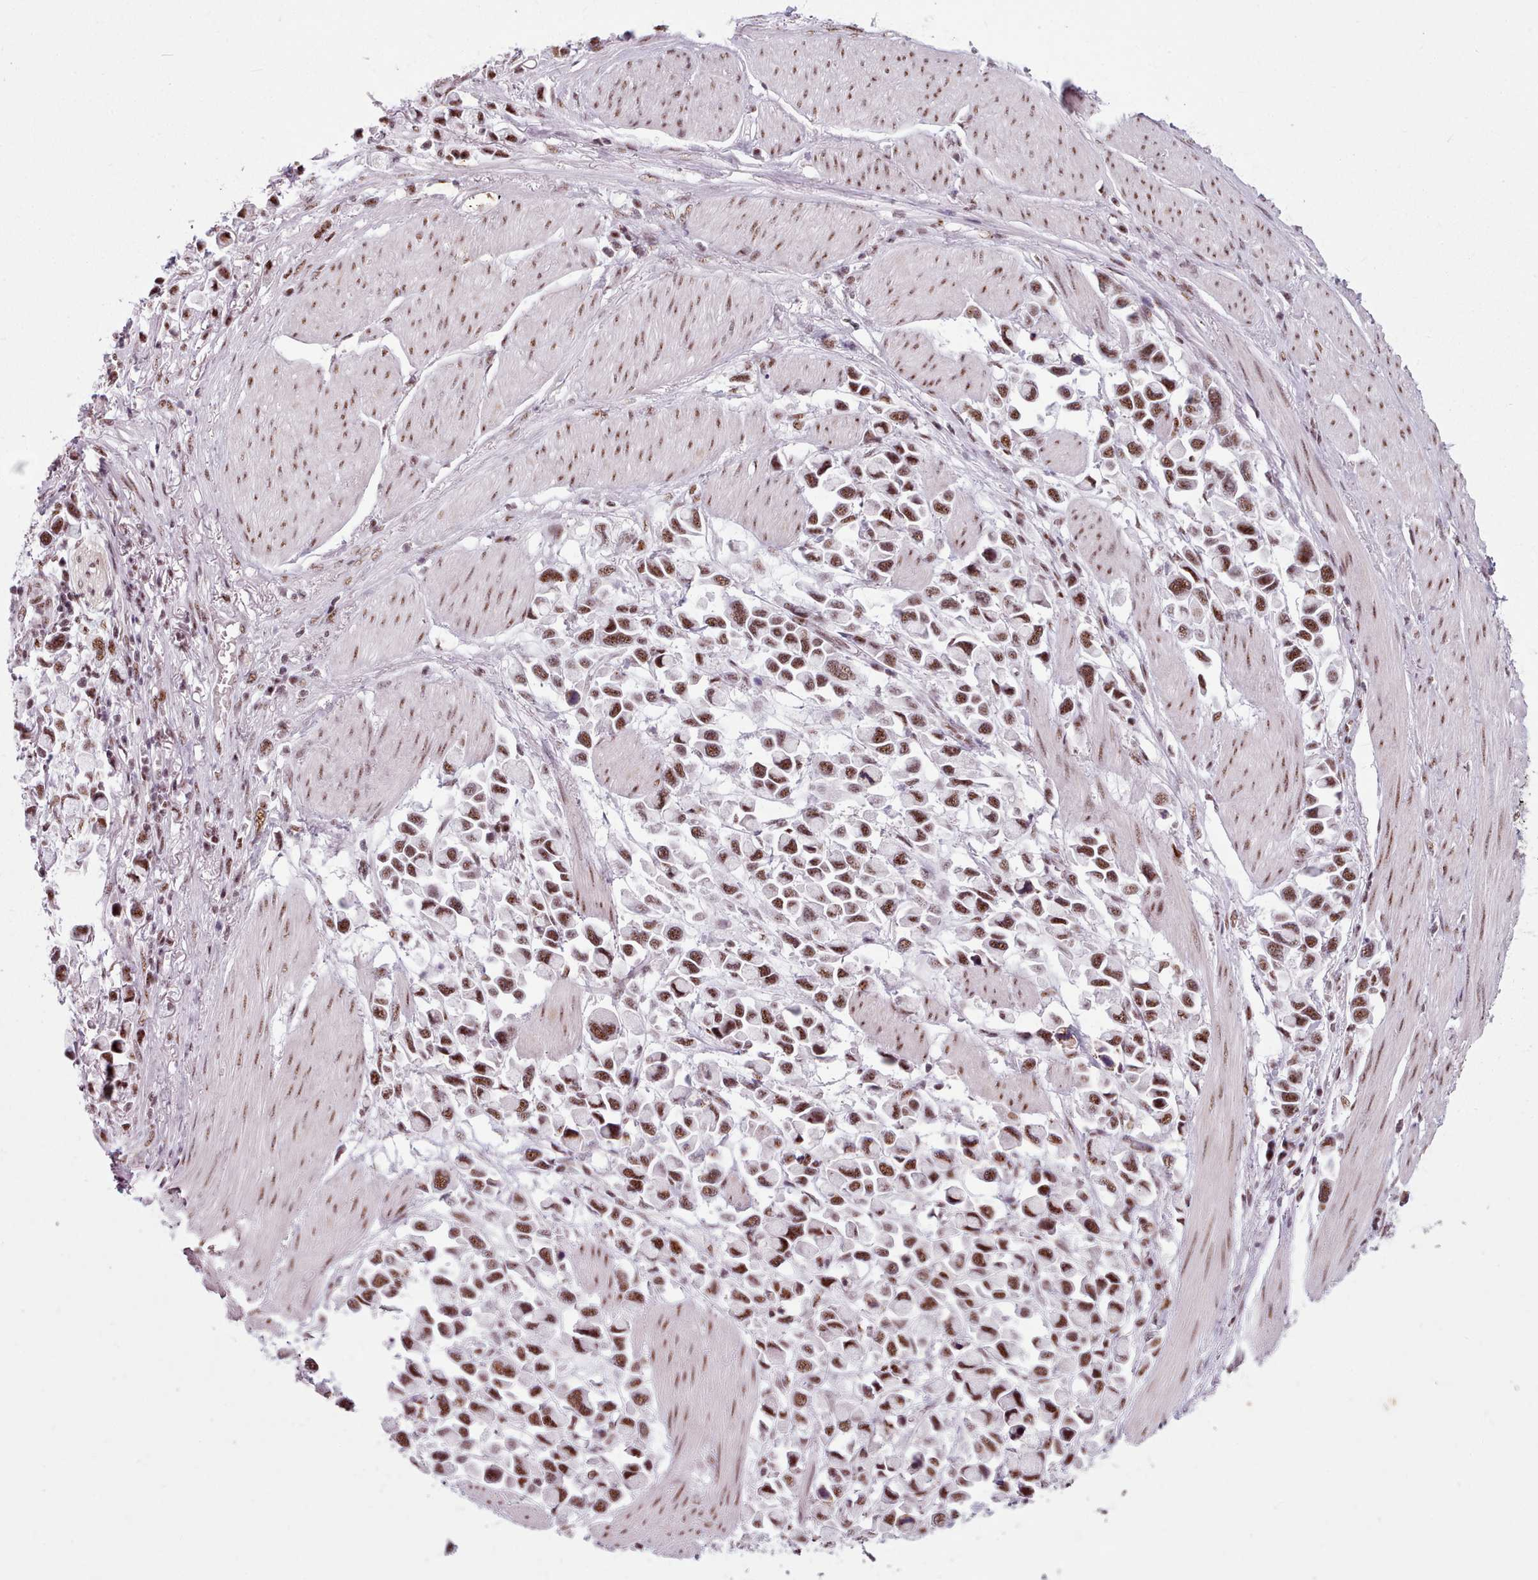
{"staining": {"intensity": "moderate", "quantity": ">75%", "location": "nuclear"}, "tissue": "stomach cancer", "cell_type": "Tumor cells", "image_type": "cancer", "snomed": [{"axis": "morphology", "description": "Adenocarcinoma, NOS"}, {"axis": "topography", "description": "Stomach"}], "caption": "The photomicrograph displays a brown stain indicating the presence of a protein in the nuclear of tumor cells in adenocarcinoma (stomach).", "gene": "SRRM1", "patient": {"sex": "female", "age": 81}}